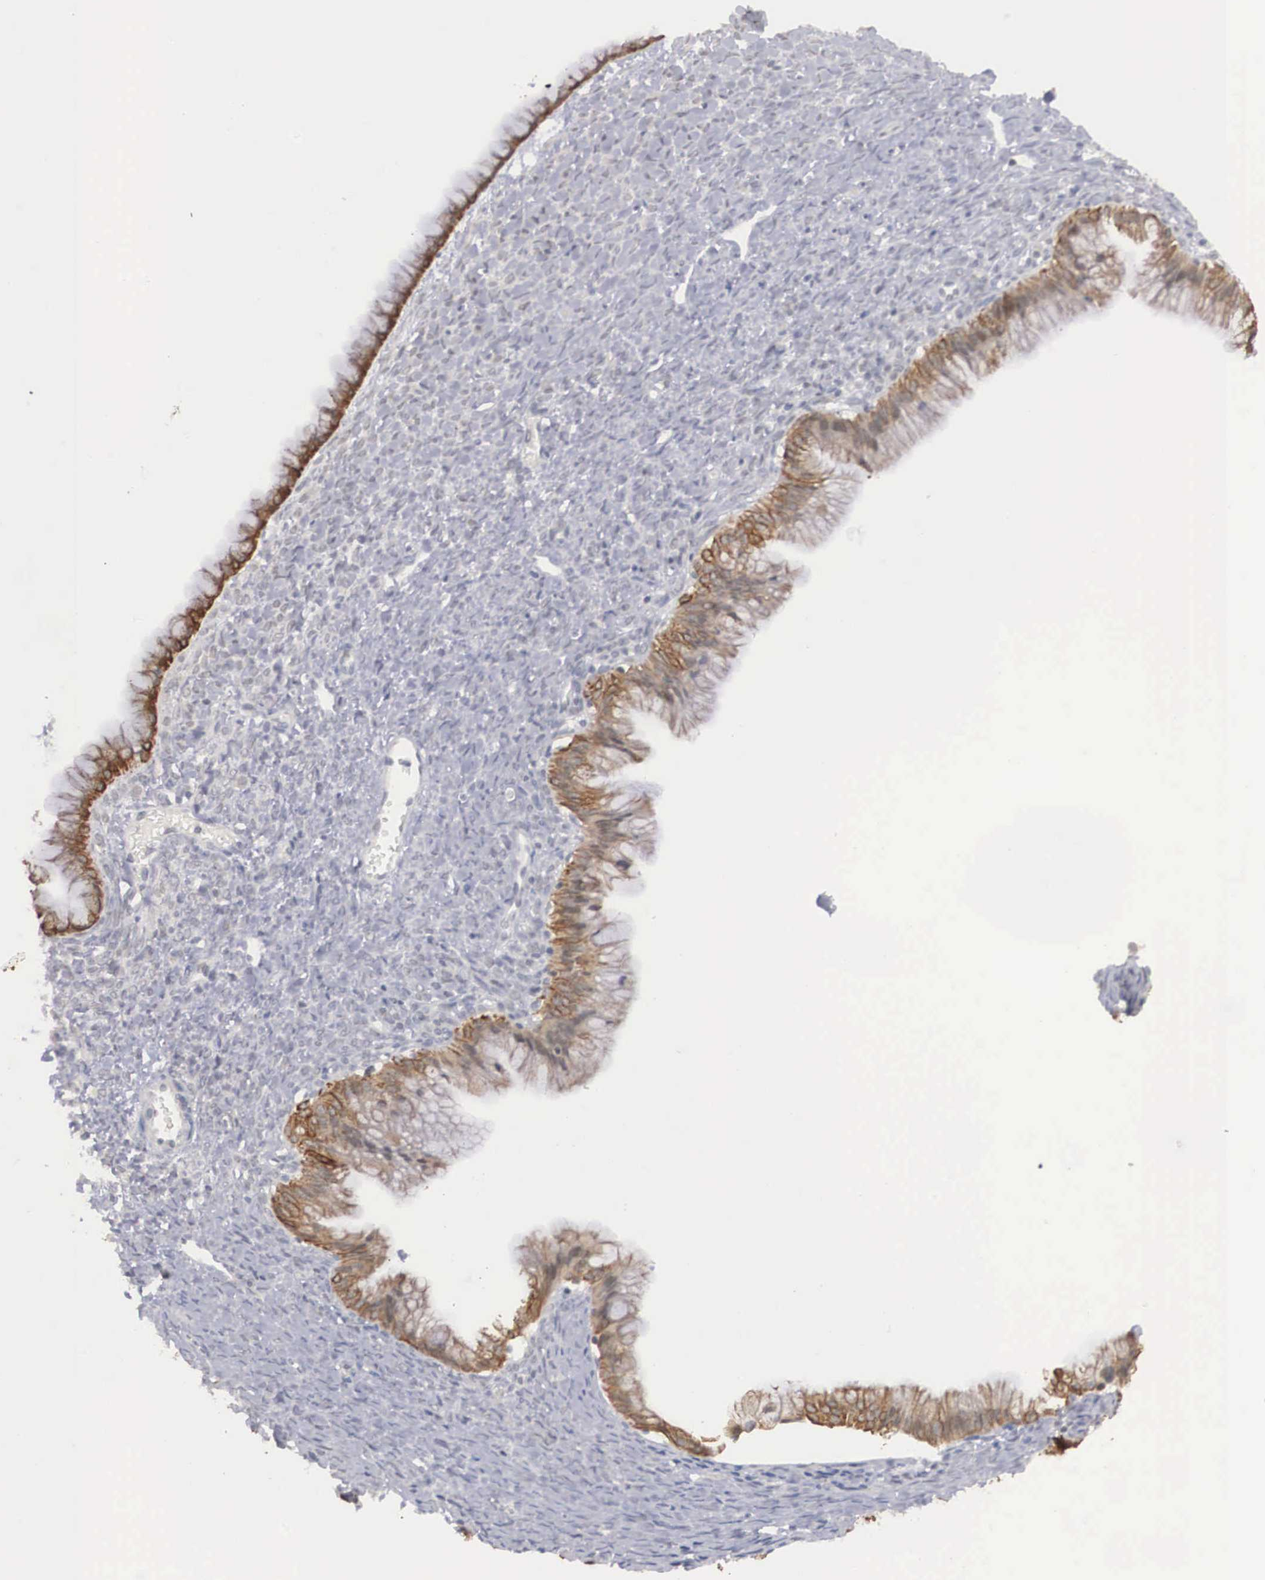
{"staining": {"intensity": "weak", "quantity": "25%-75%", "location": "cytoplasmic/membranous"}, "tissue": "ovarian cancer", "cell_type": "Tumor cells", "image_type": "cancer", "snomed": [{"axis": "morphology", "description": "Cystadenocarcinoma, mucinous, NOS"}, {"axis": "topography", "description": "Ovary"}], "caption": "Protein analysis of mucinous cystadenocarcinoma (ovarian) tissue shows weak cytoplasmic/membranous expression in about 25%-75% of tumor cells. (Brightfield microscopy of DAB IHC at high magnification).", "gene": "WDR89", "patient": {"sex": "female", "age": 25}}